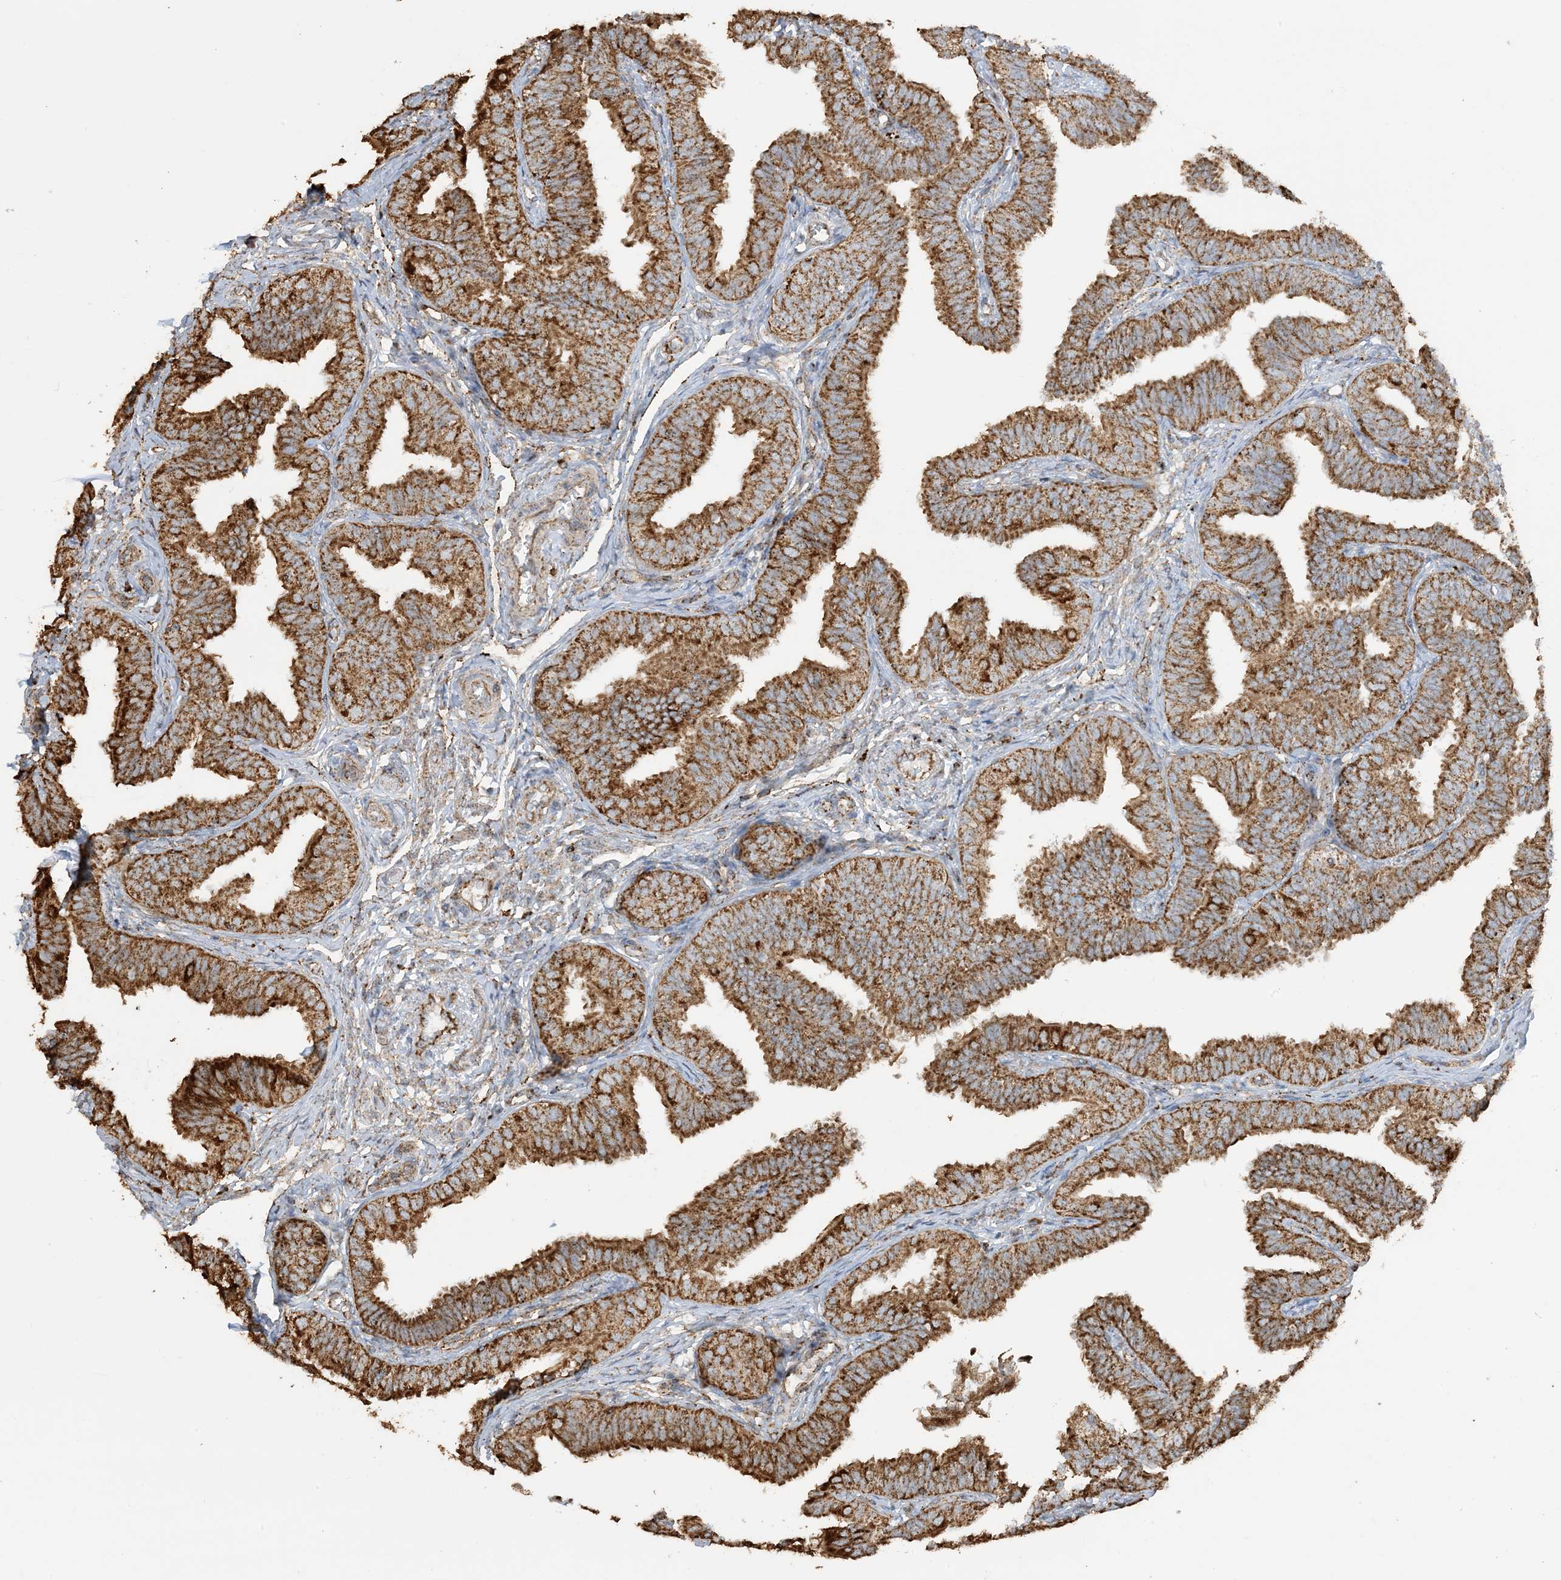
{"staining": {"intensity": "strong", "quantity": ">75%", "location": "cytoplasmic/membranous"}, "tissue": "fallopian tube", "cell_type": "Glandular cells", "image_type": "normal", "snomed": [{"axis": "morphology", "description": "Normal tissue, NOS"}, {"axis": "topography", "description": "Fallopian tube"}], "caption": "IHC image of benign fallopian tube: fallopian tube stained using immunohistochemistry reveals high levels of strong protein expression localized specifically in the cytoplasmic/membranous of glandular cells, appearing as a cytoplasmic/membranous brown color.", "gene": "AGA", "patient": {"sex": "female", "age": 35}}